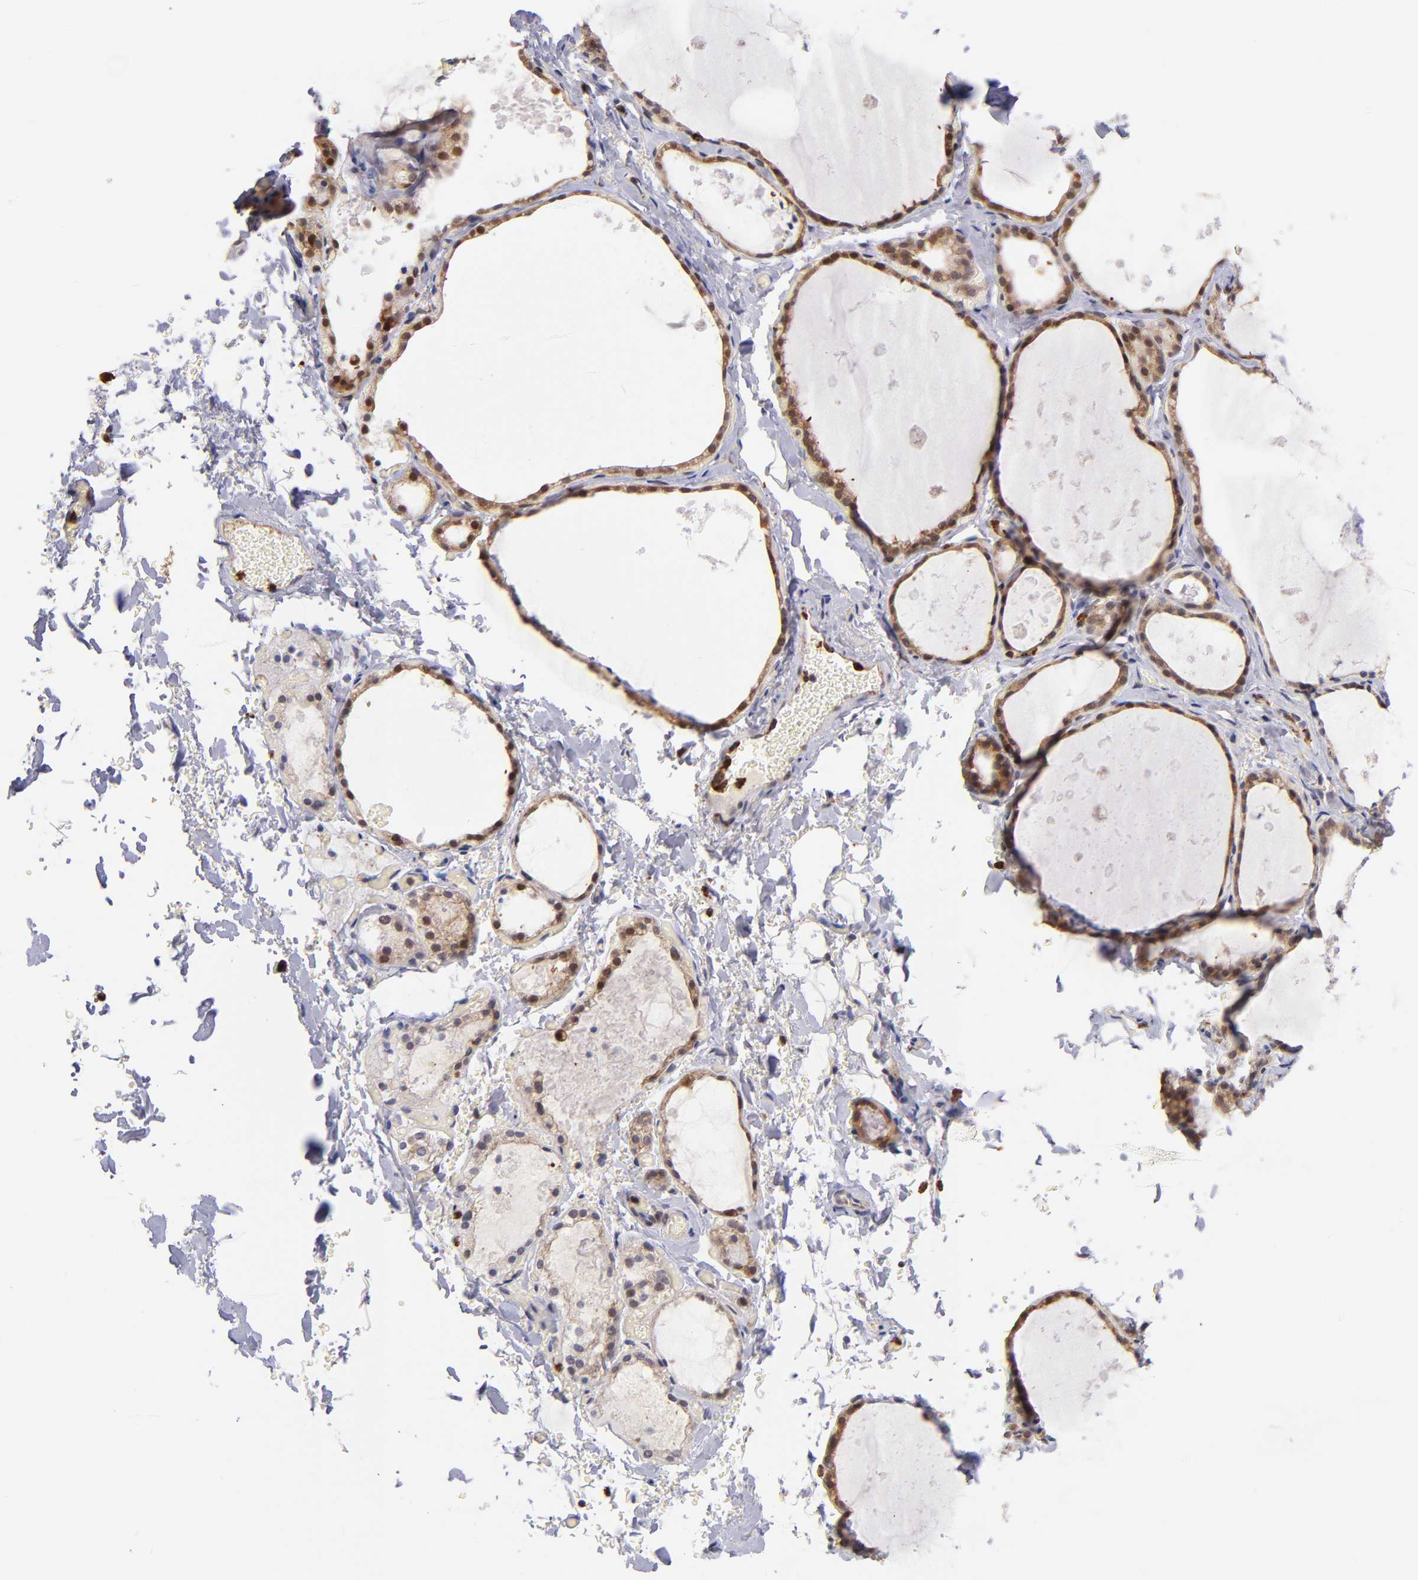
{"staining": {"intensity": "moderate", "quantity": ">75%", "location": "cytoplasmic/membranous,nuclear"}, "tissue": "thyroid gland", "cell_type": "Glandular cells", "image_type": "normal", "snomed": [{"axis": "morphology", "description": "Normal tissue, NOS"}, {"axis": "topography", "description": "Thyroid gland"}], "caption": "An image of thyroid gland stained for a protein demonstrates moderate cytoplasmic/membranous,nuclear brown staining in glandular cells. (DAB (3,3'-diaminobenzidine) = brown stain, brightfield microscopy at high magnification).", "gene": "YWHAB", "patient": {"sex": "male", "age": 61}}